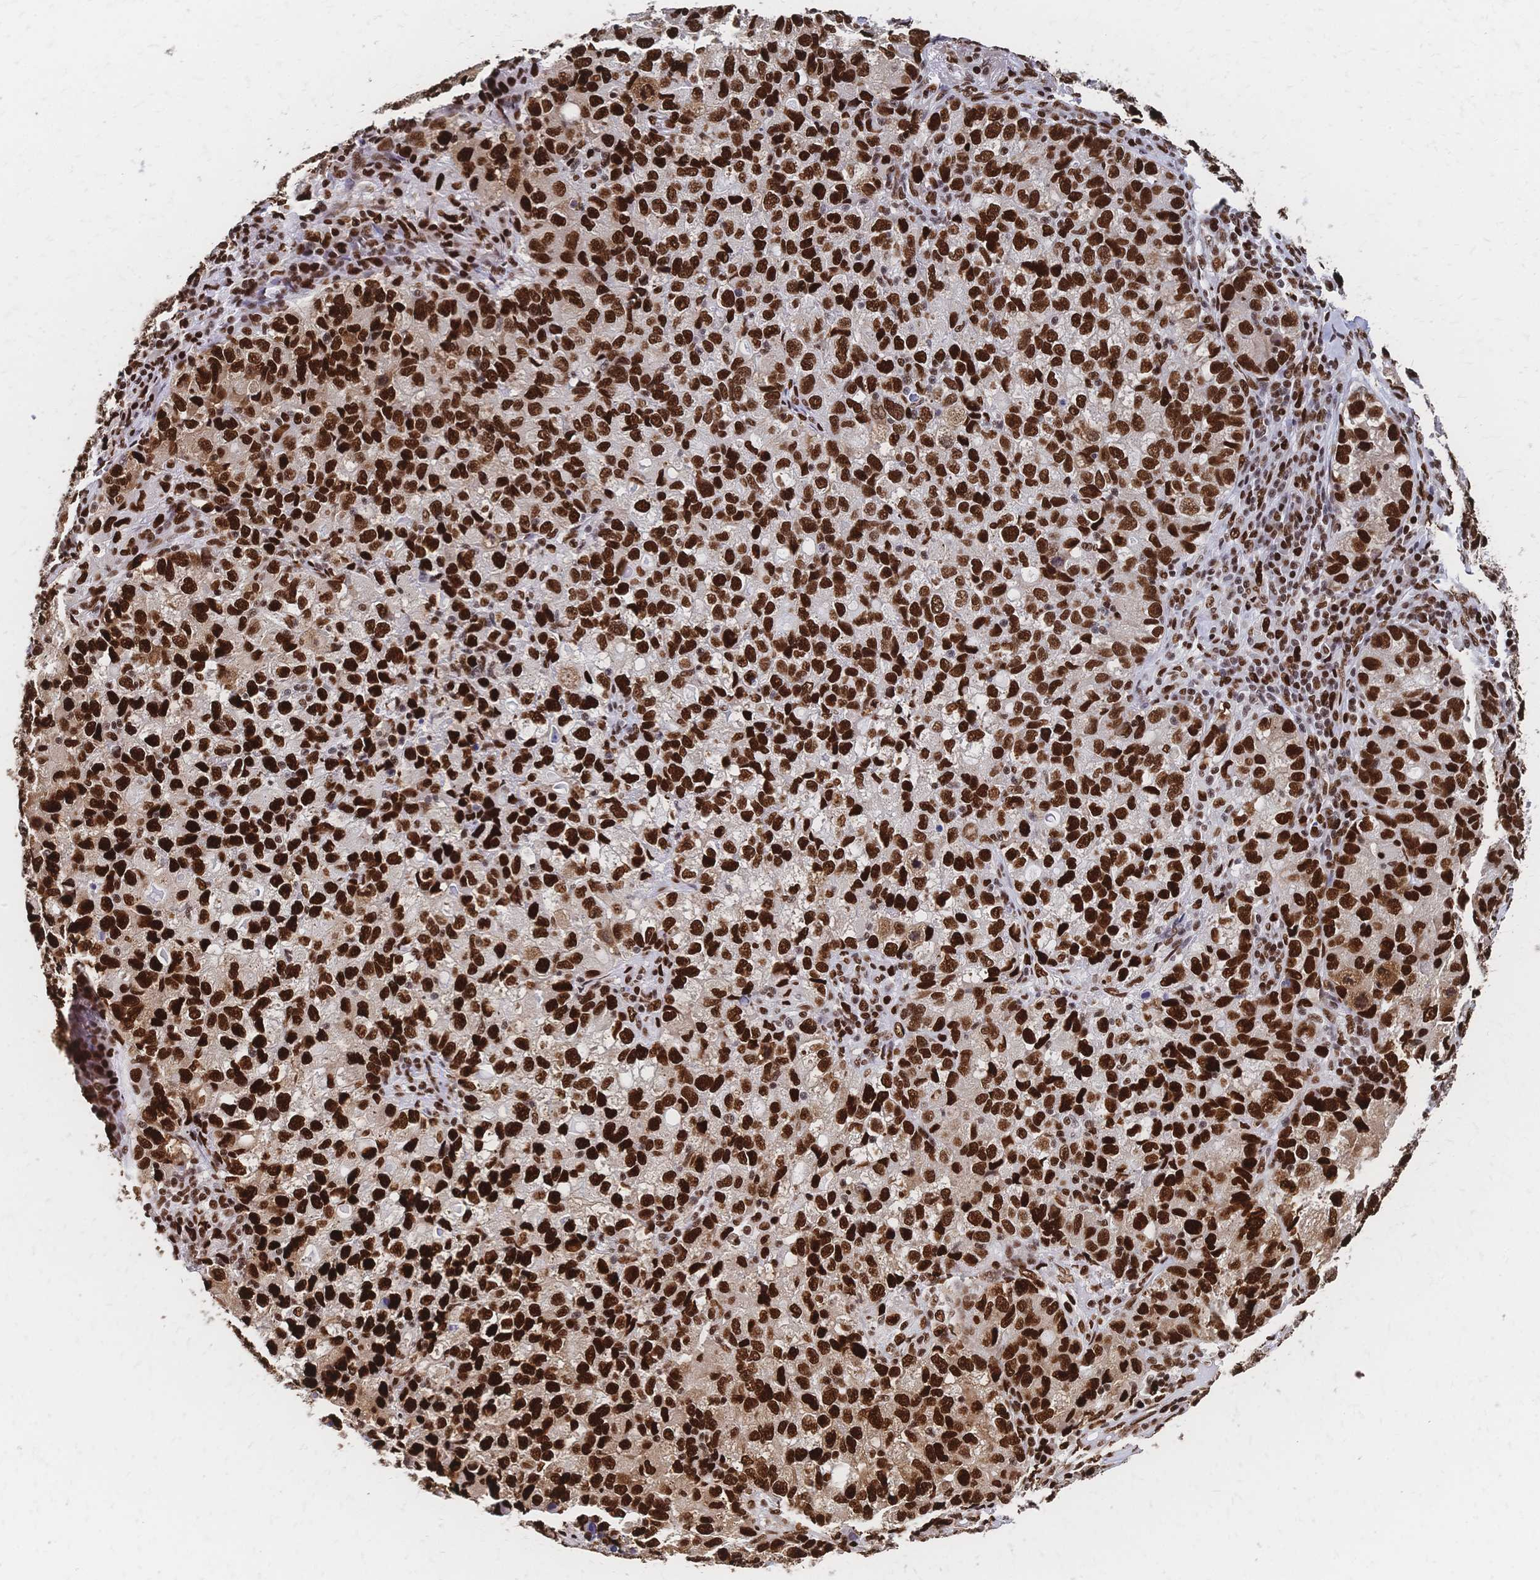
{"staining": {"intensity": "strong", "quantity": ">75%", "location": "nuclear"}, "tissue": "lung cancer", "cell_type": "Tumor cells", "image_type": "cancer", "snomed": [{"axis": "morphology", "description": "Normal morphology"}, {"axis": "morphology", "description": "Adenocarcinoma, NOS"}, {"axis": "topography", "description": "Lymph node"}, {"axis": "topography", "description": "Lung"}], "caption": "About >75% of tumor cells in lung adenocarcinoma reveal strong nuclear protein positivity as visualized by brown immunohistochemical staining.", "gene": "HDGF", "patient": {"sex": "female", "age": 51}}